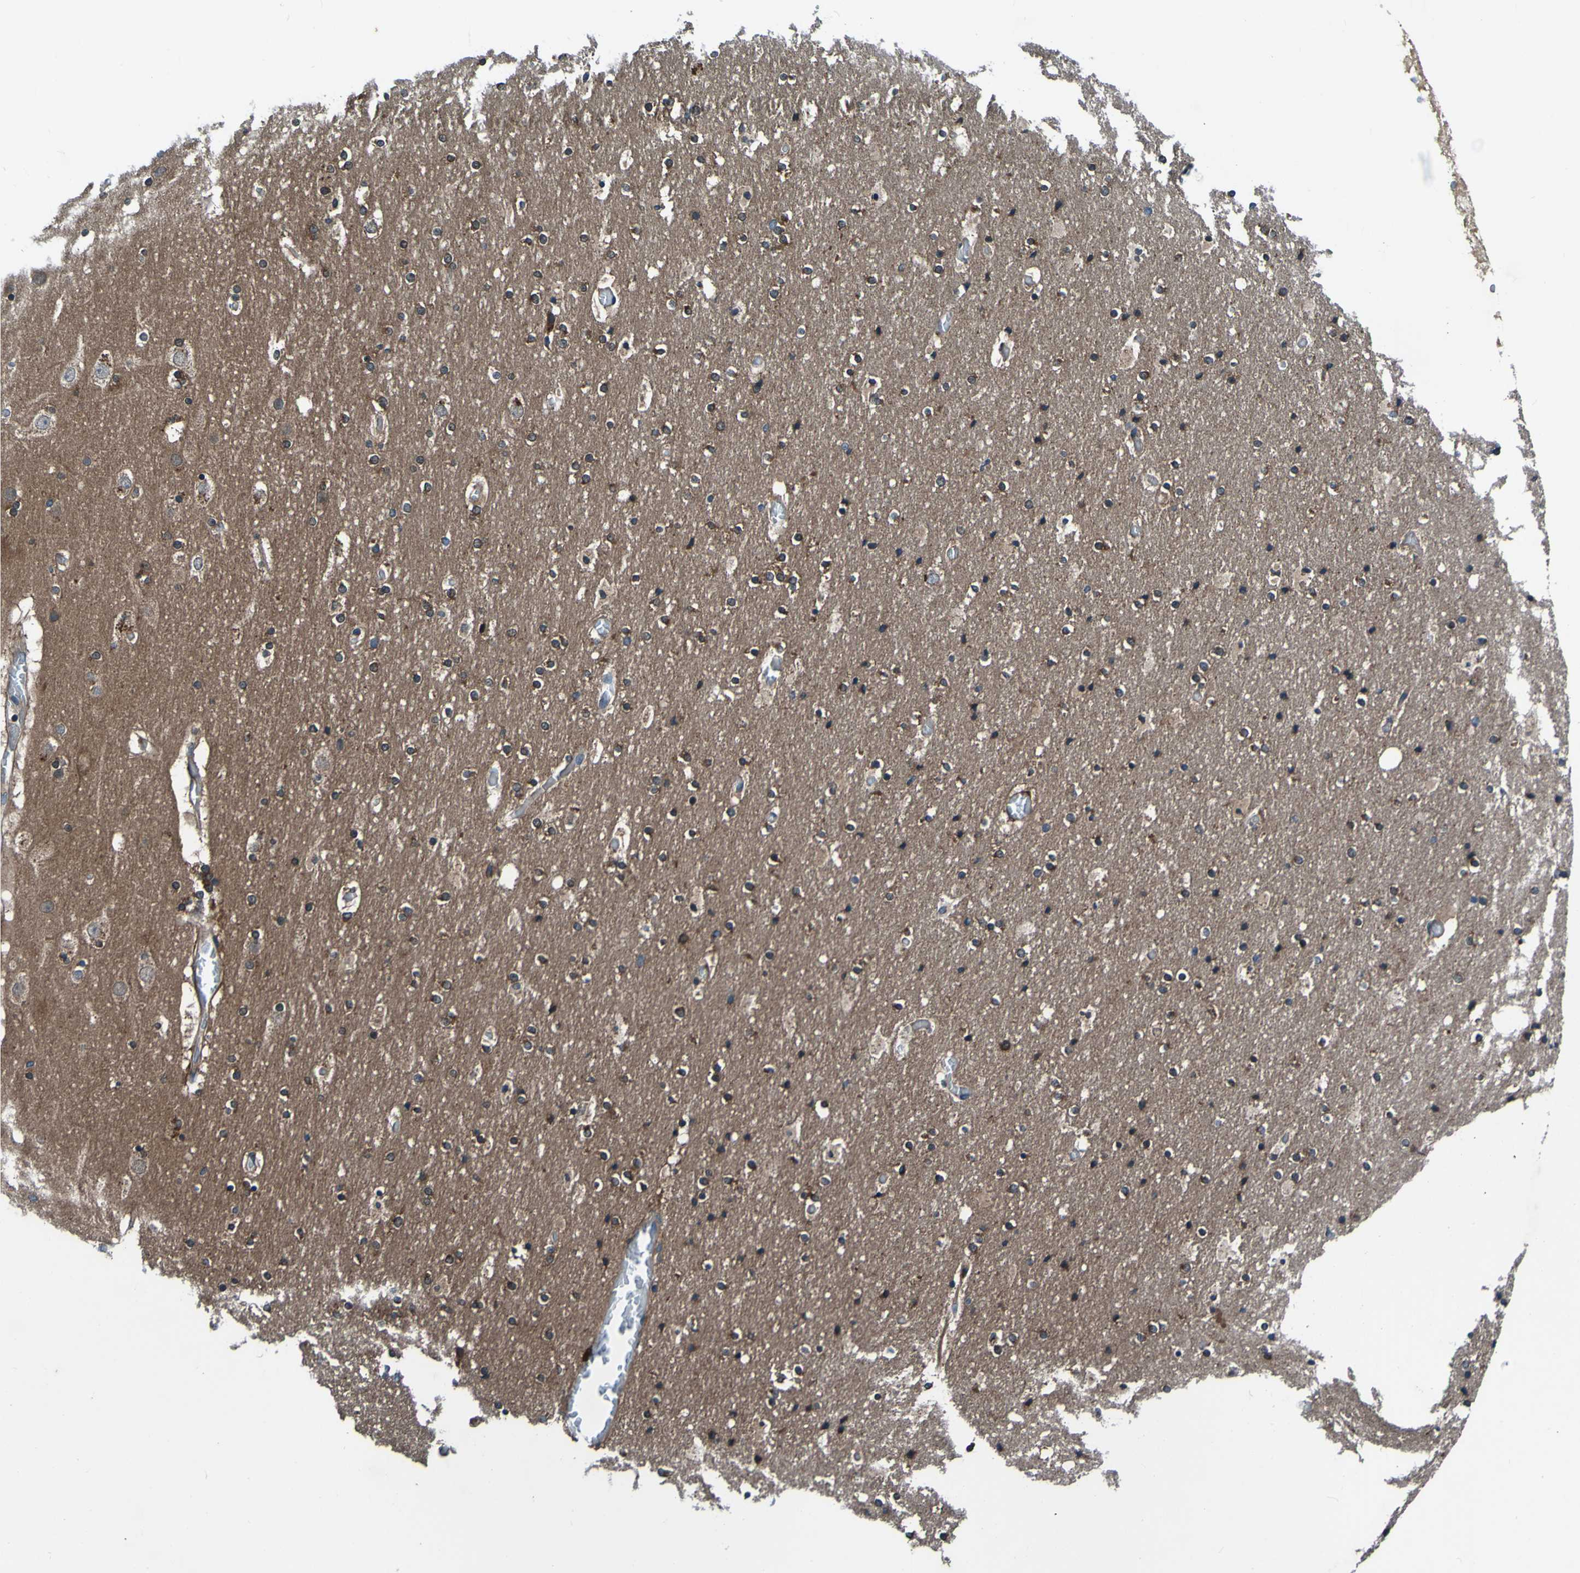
{"staining": {"intensity": "weak", "quantity": "25%-75%", "location": "cytoplasmic/membranous"}, "tissue": "cerebral cortex", "cell_type": "Endothelial cells", "image_type": "normal", "snomed": [{"axis": "morphology", "description": "Normal tissue, NOS"}, {"axis": "topography", "description": "Cerebral cortex"}], "caption": "This image displays immunohistochemistry (IHC) staining of unremarkable cerebral cortex, with low weak cytoplasmic/membranous positivity in about 25%-75% of endothelial cells.", "gene": "RAB5B", "patient": {"sex": "male", "age": 57}}